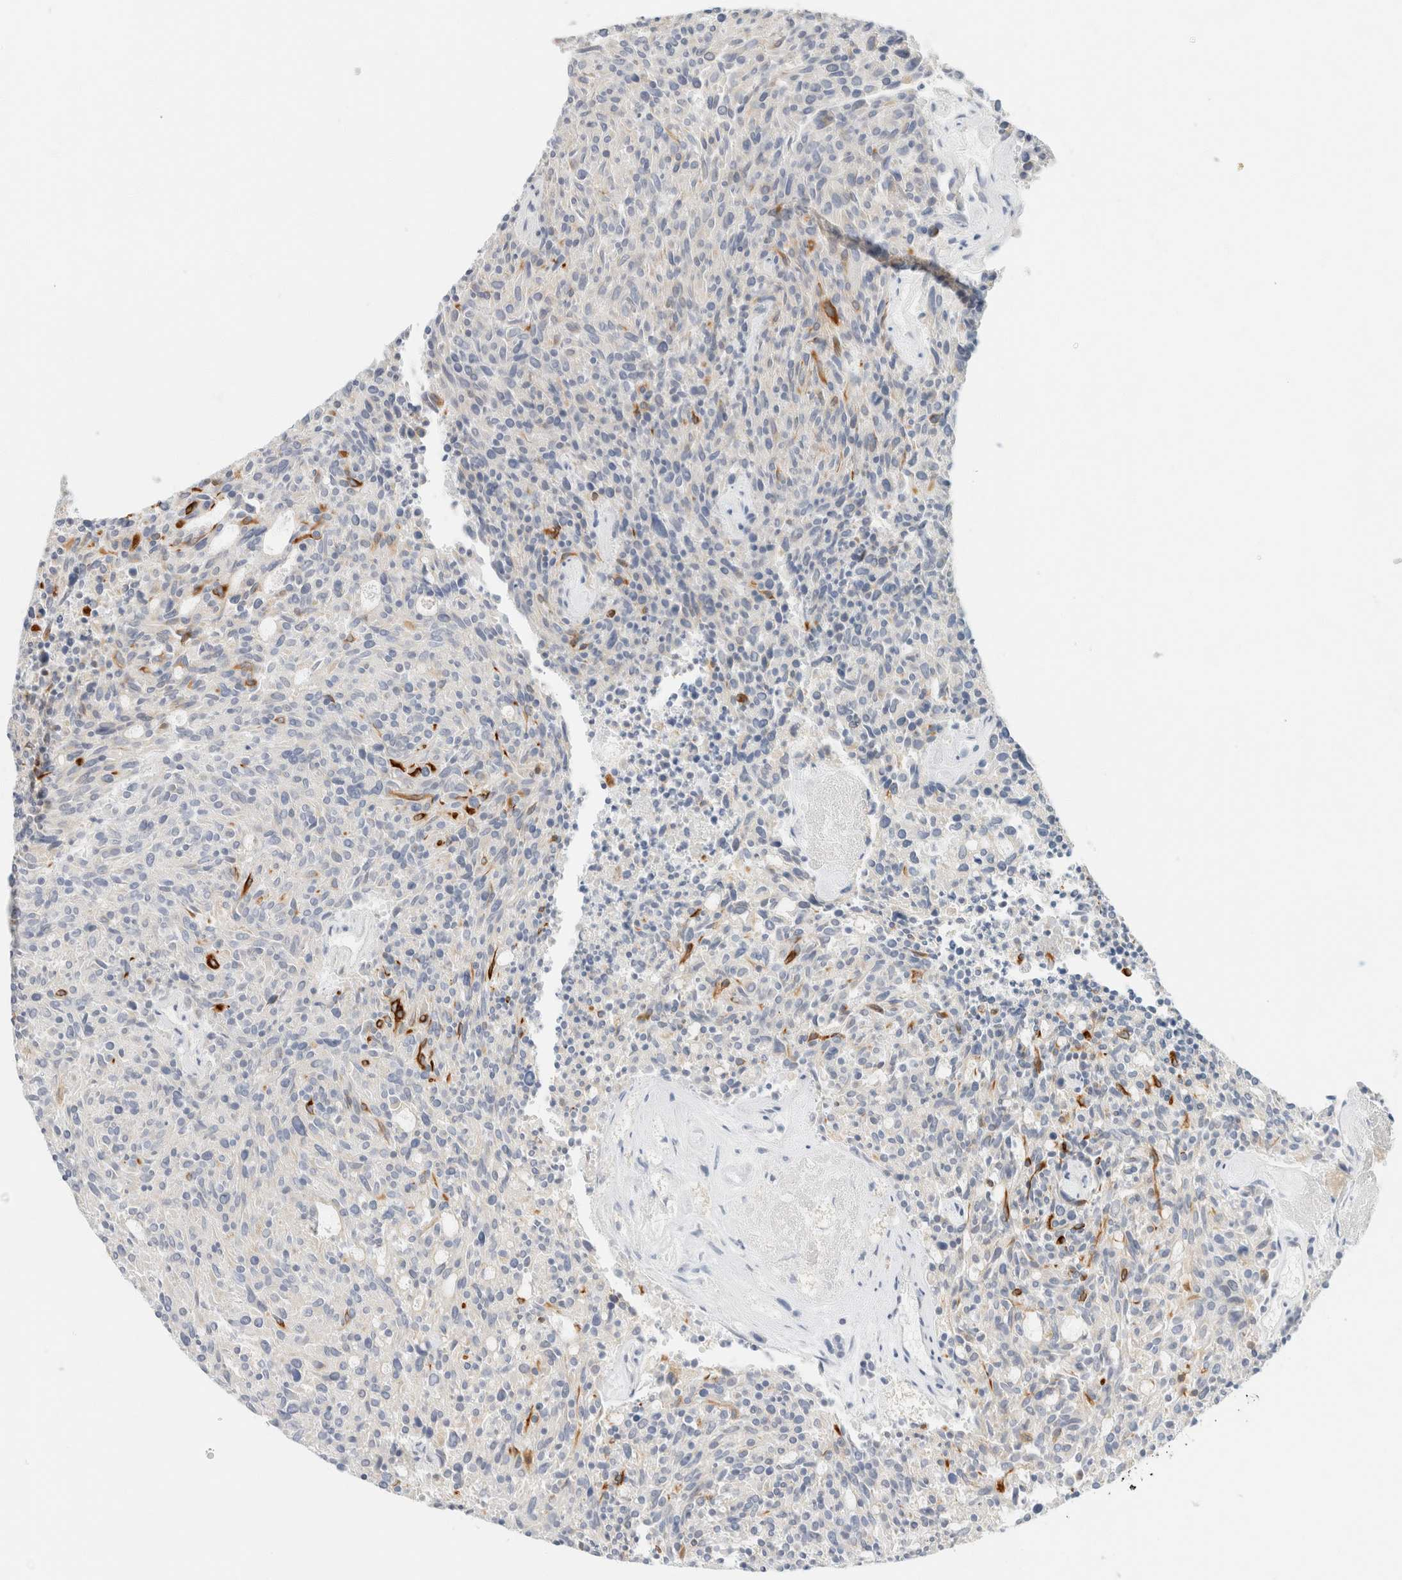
{"staining": {"intensity": "negative", "quantity": "none", "location": "none"}, "tissue": "carcinoid", "cell_type": "Tumor cells", "image_type": "cancer", "snomed": [{"axis": "morphology", "description": "Carcinoid, malignant, NOS"}, {"axis": "topography", "description": "Pancreas"}], "caption": "Histopathology image shows no protein staining in tumor cells of carcinoid tissue.", "gene": "KRT20", "patient": {"sex": "female", "age": 54}}